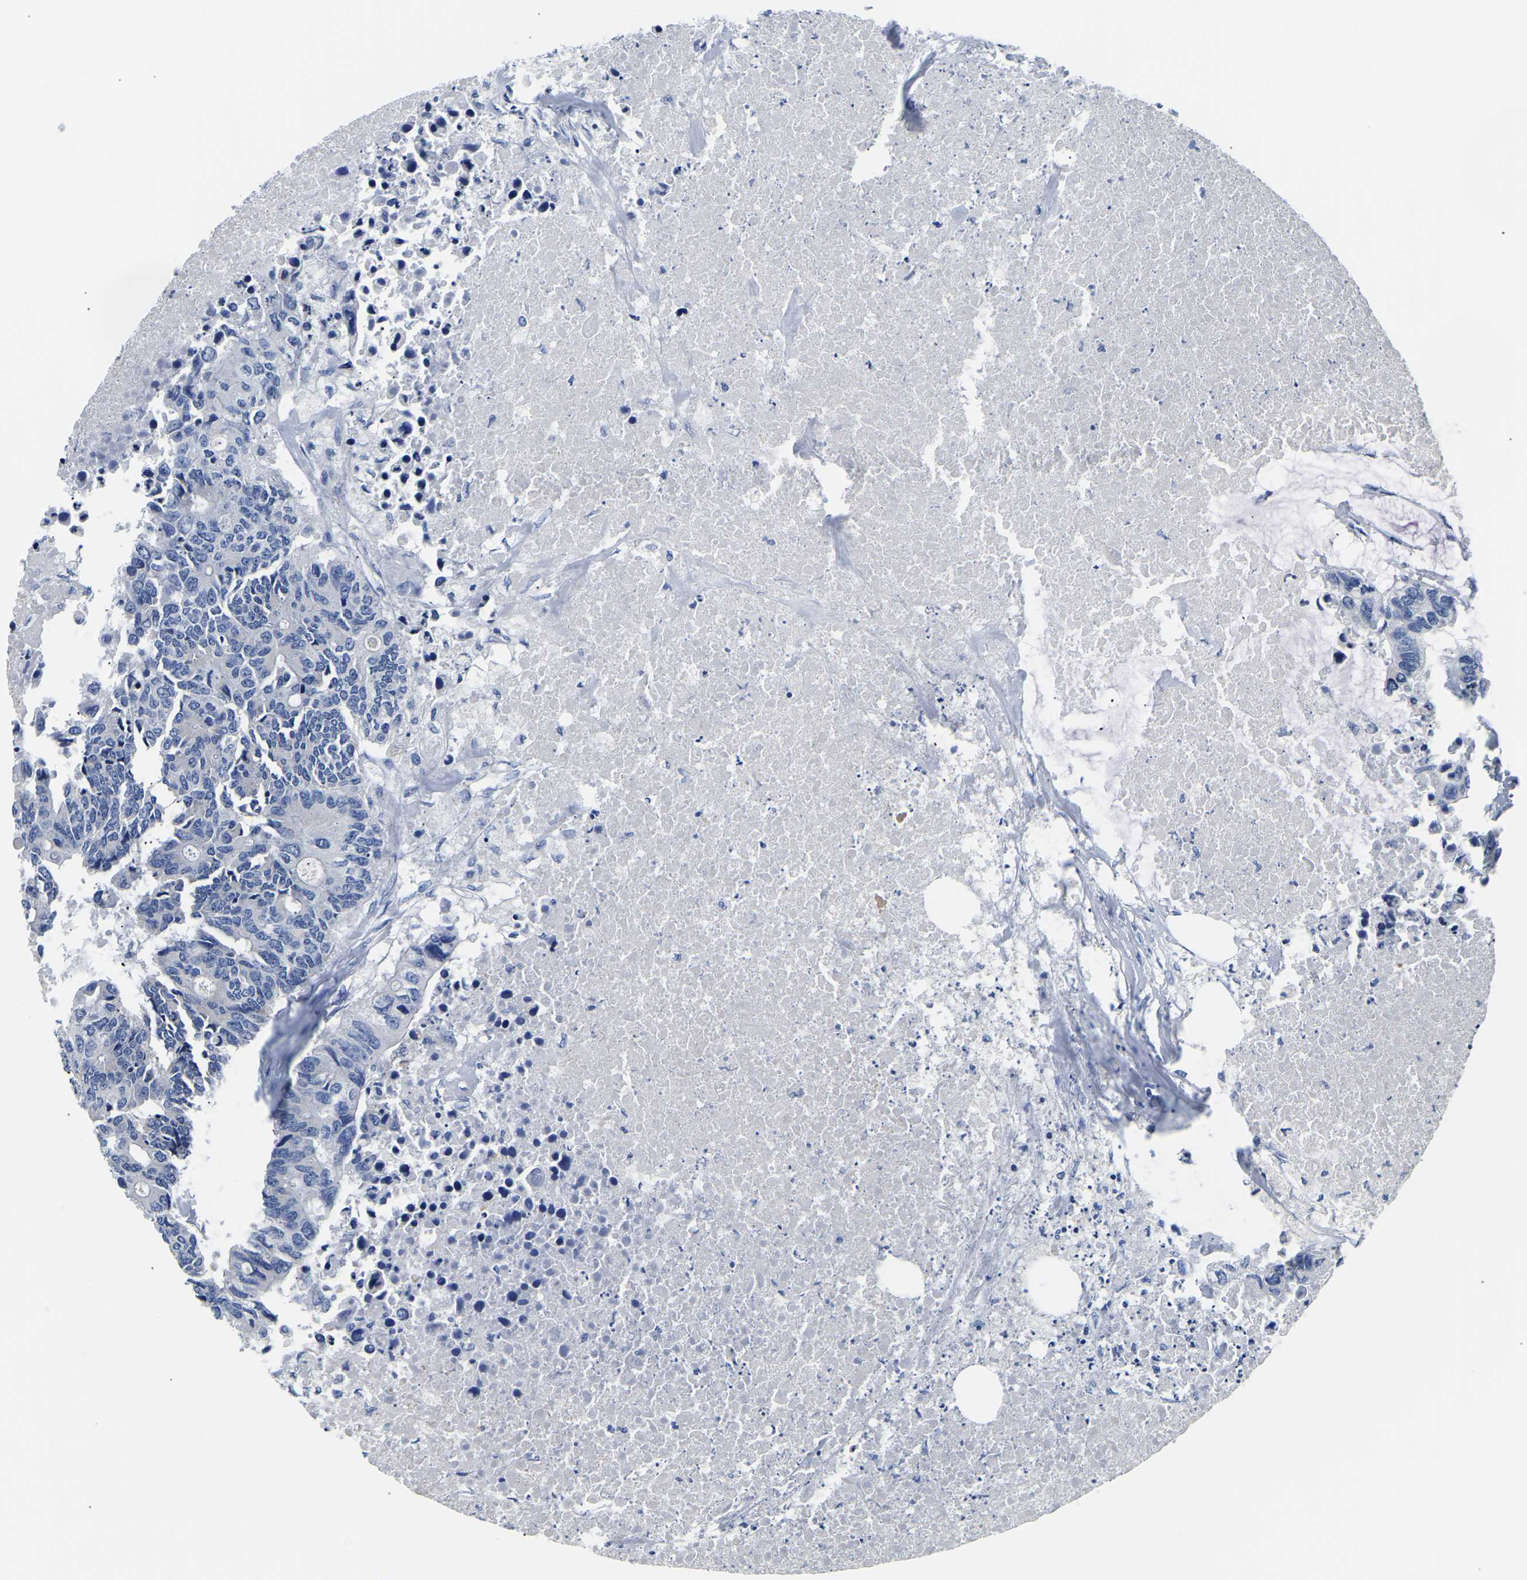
{"staining": {"intensity": "negative", "quantity": "none", "location": "none"}, "tissue": "colorectal cancer", "cell_type": "Tumor cells", "image_type": "cancer", "snomed": [{"axis": "morphology", "description": "Adenocarcinoma, NOS"}, {"axis": "topography", "description": "Colon"}], "caption": "Colorectal cancer was stained to show a protein in brown. There is no significant positivity in tumor cells.", "gene": "PCK2", "patient": {"sex": "male", "age": 71}}